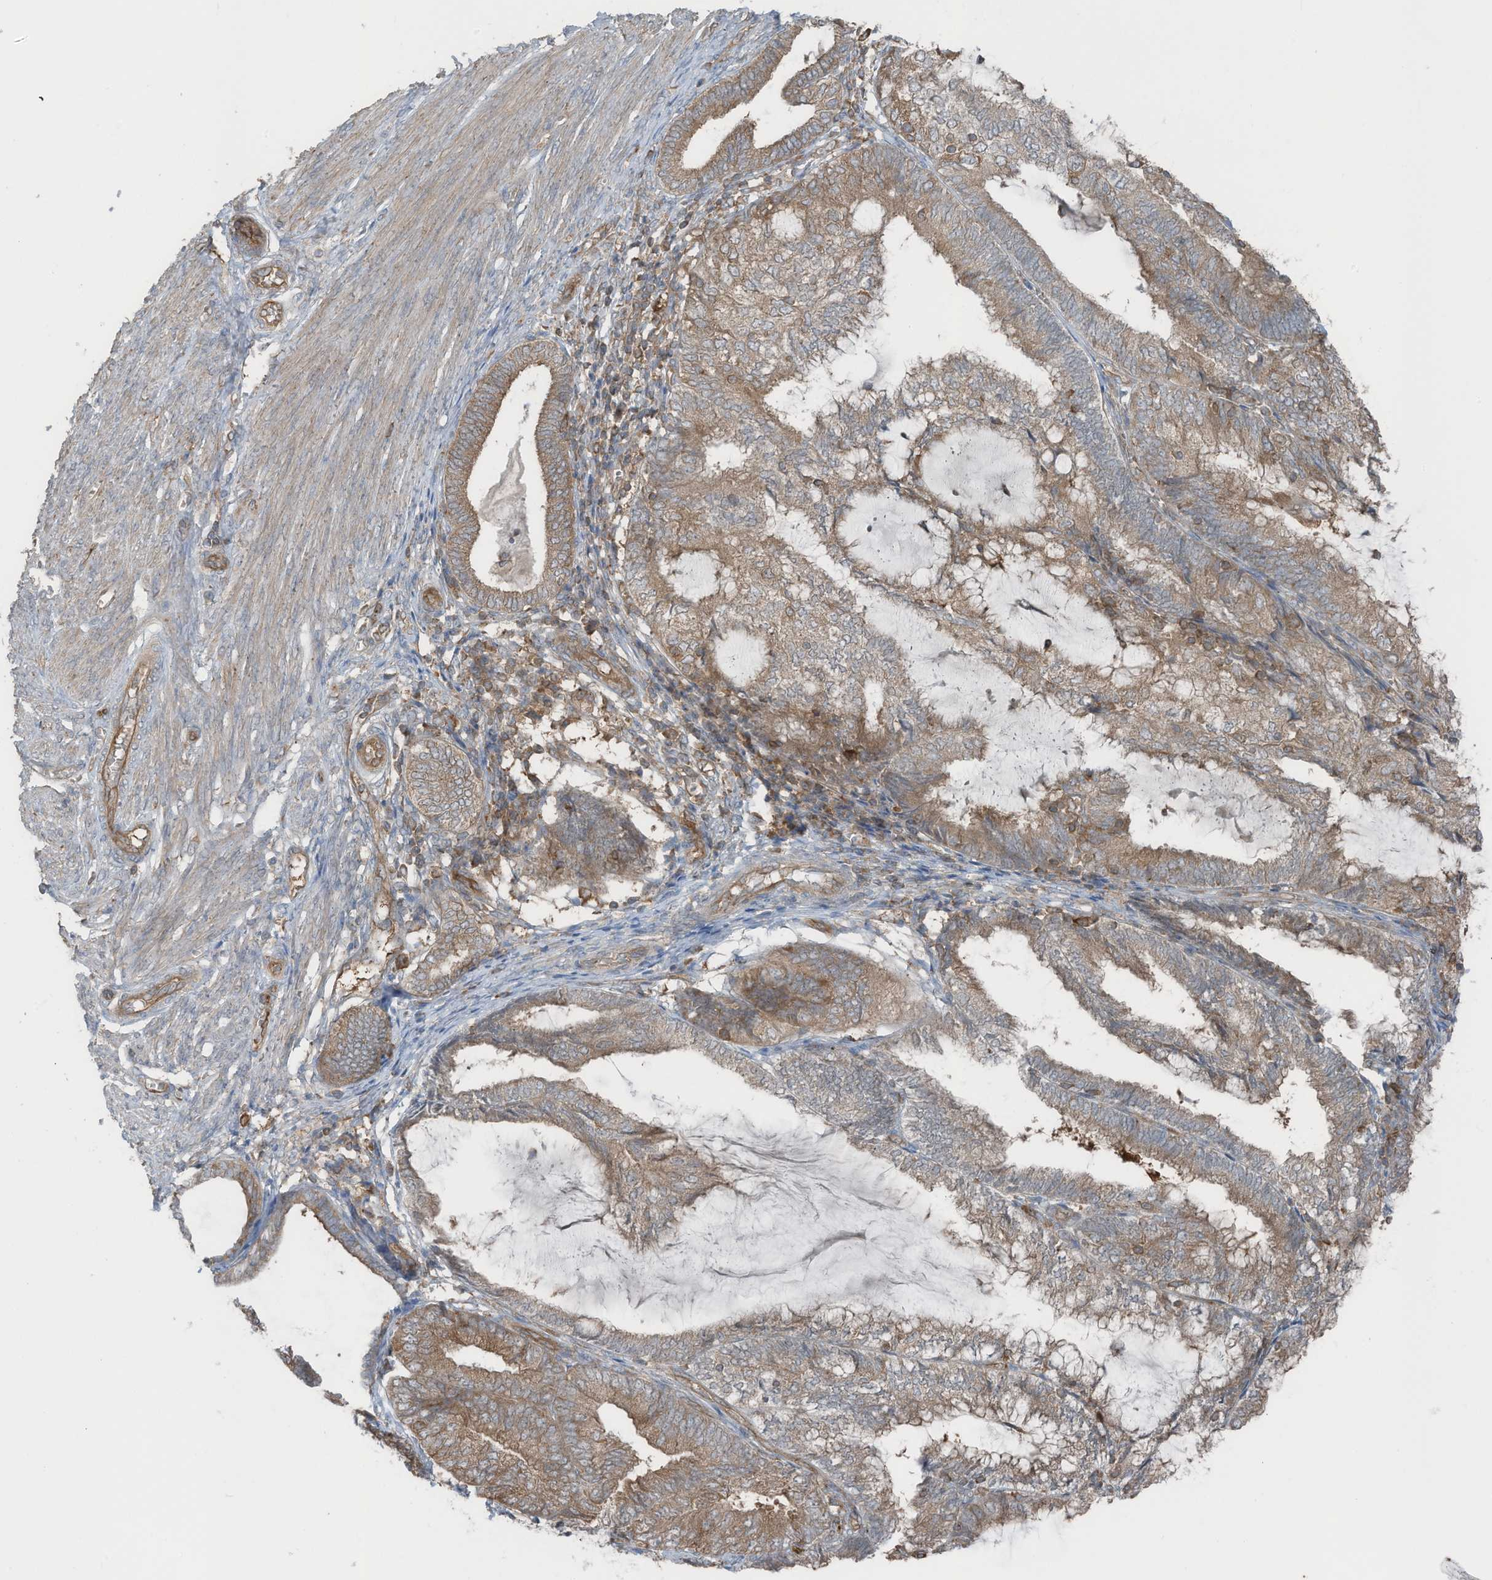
{"staining": {"intensity": "moderate", "quantity": ">75%", "location": "cytoplasmic/membranous"}, "tissue": "endometrial cancer", "cell_type": "Tumor cells", "image_type": "cancer", "snomed": [{"axis": "morphology", "description": "Adenocarcinoma, NOS"}, {"axis": "topography", "description": "Endometrium"}], "caption": "IHC micrograph of neoplastic tissue: adenocarcinoma (endometrial) stained using immunohistochemistry demonstrates medium levels of moderate protein expression localized specifically in the cytoplasmic/membranous of tumor cells, appearing as a cytoplasmic/membranous brown color.", "gene": "TXNDC9", "patient": {"sex": "female", "age": 81}}